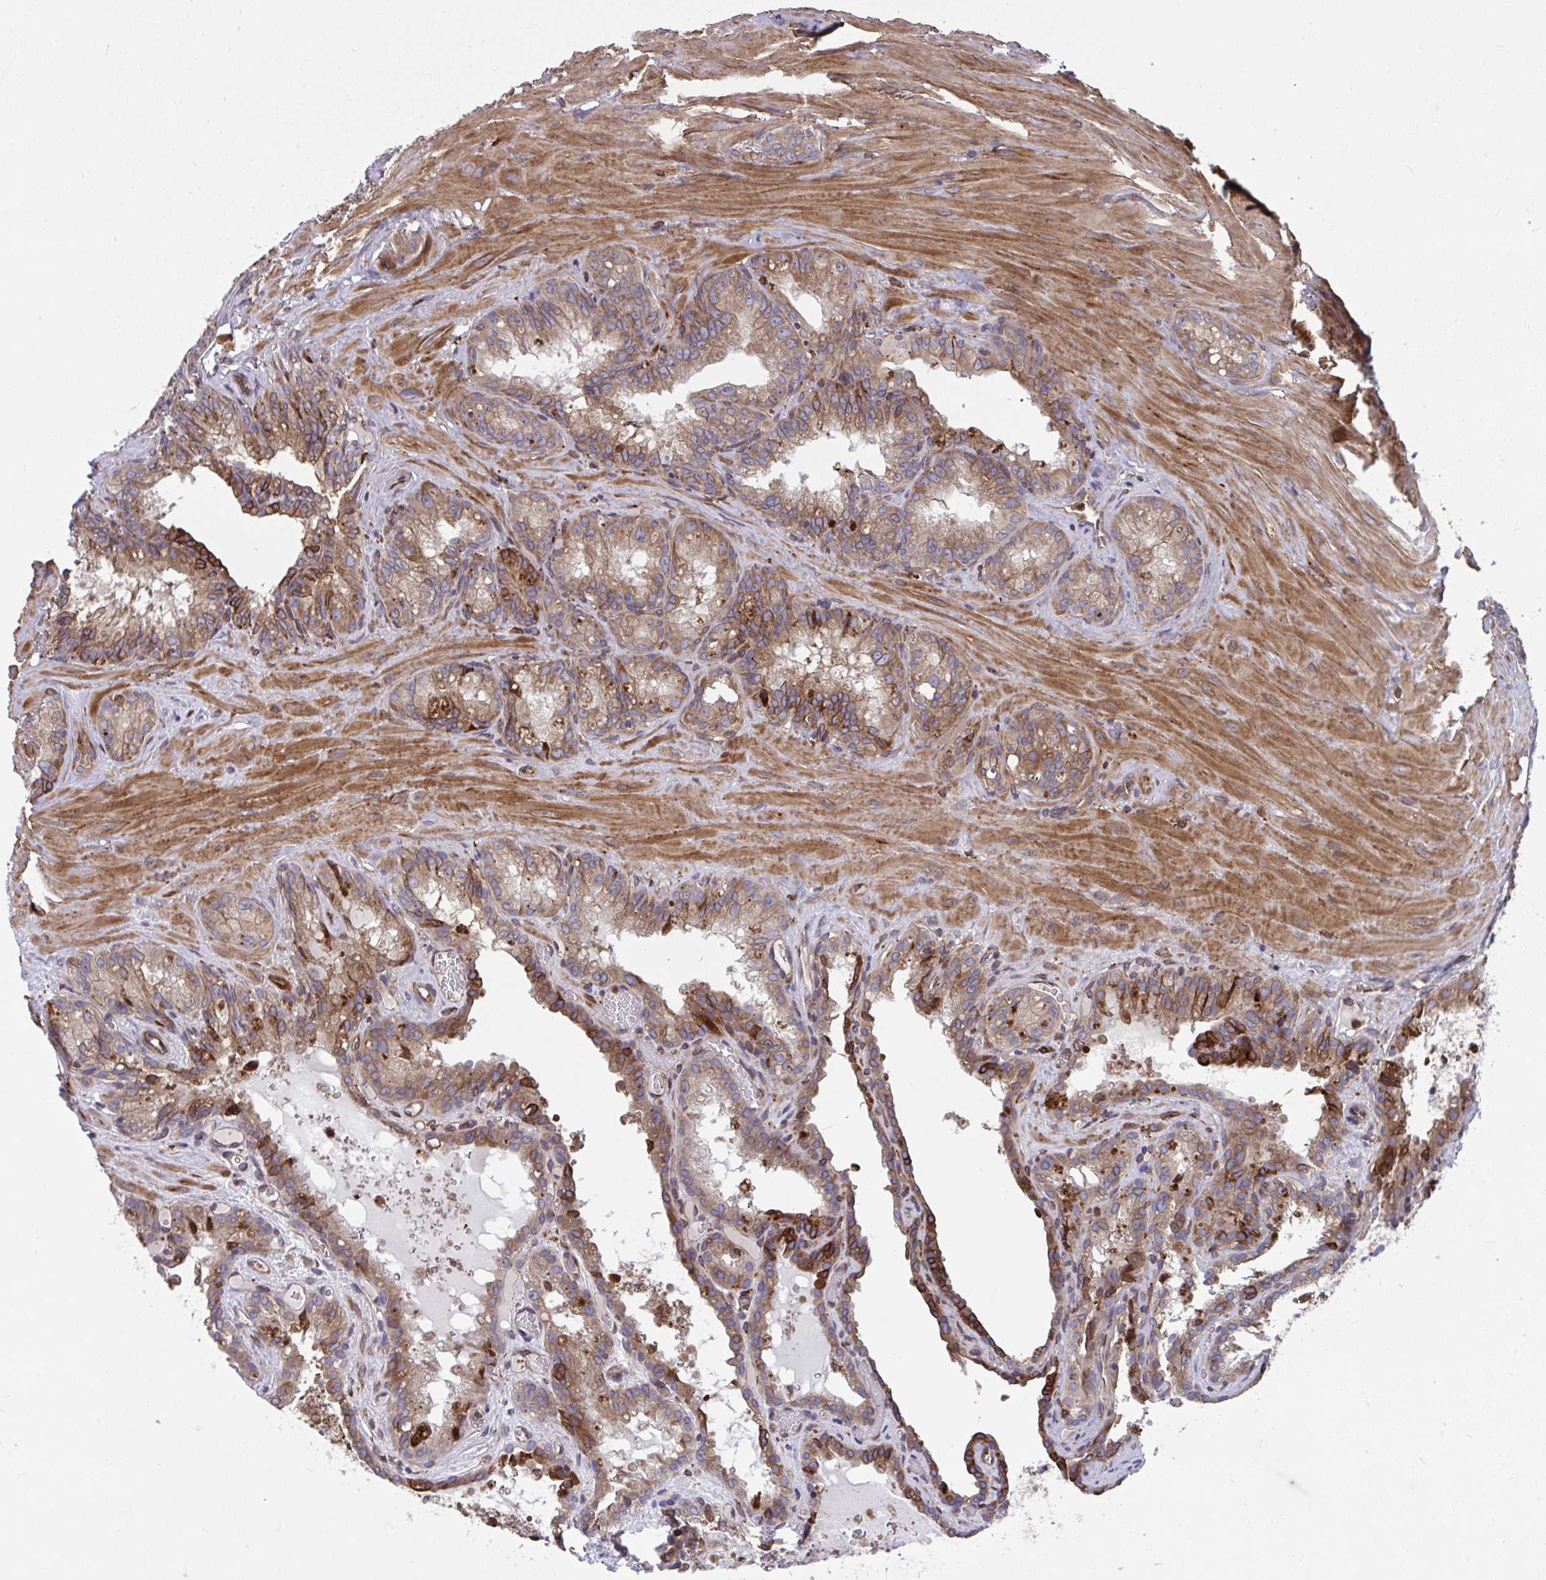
{"staining": {"intensity": "moderate", "quantity": ">75%", "location": "cytoplasmic/membranous"}, "tissue": "seminal vesicle", "cell_type": "Glandular cells", "image_type": "normal", "snomed": [{"axis": "morphology", "description": "Normal tissue, NOS"}, {"axis": "topography", "description": "Seminal veicle"}], "caption": "Immunohistochemical staining of benign seminal vesicle demonstrates moderate cytoplasmic/membranous protein positivity in approximately >75% of glandular cells. (Brightfield microscopy of DAB IHC at high magnification).", "gene": "STIM2", "patient": {"sex": "male", "age": 47}}